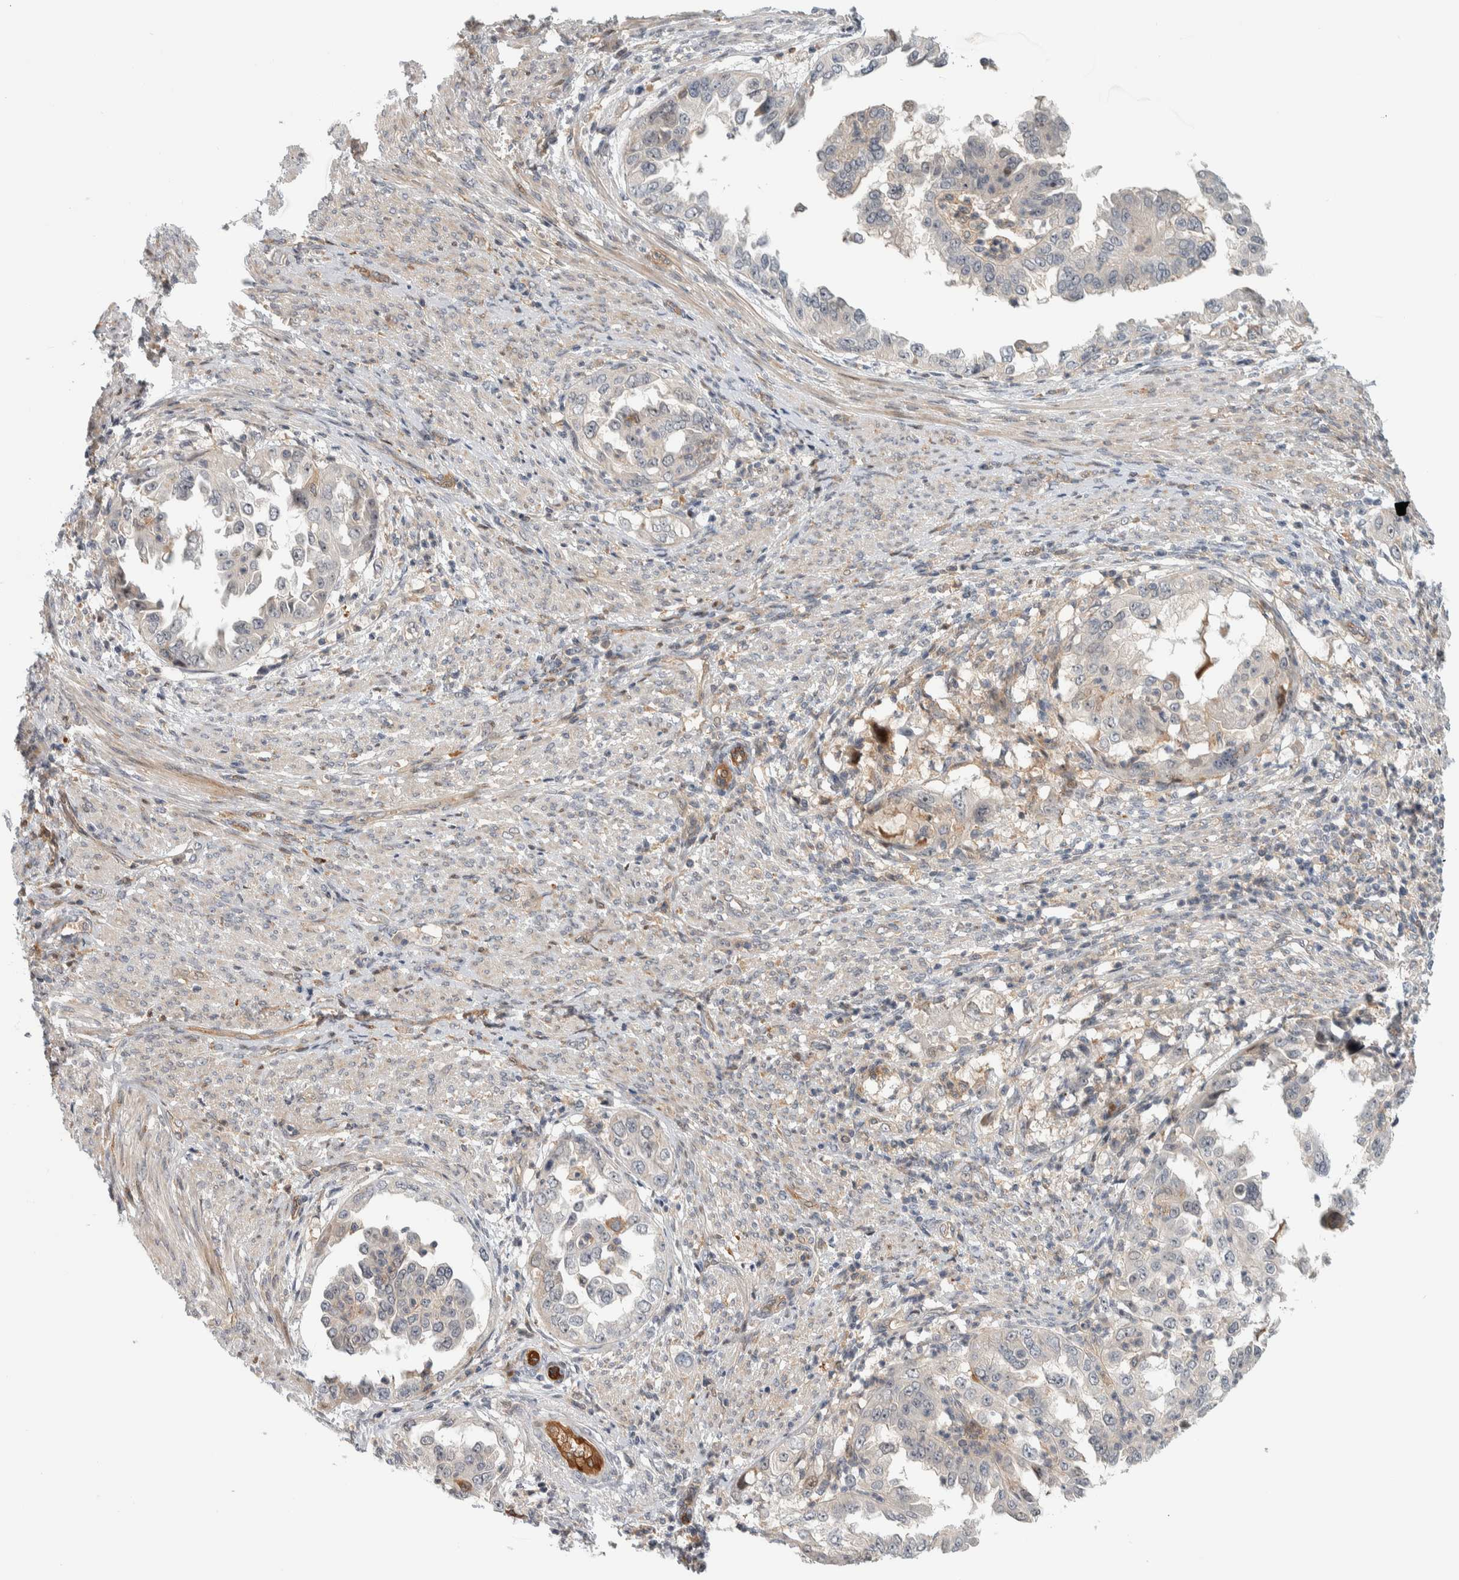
{"staining": {"intensity": "negative", "quantity": "none", "location": "none"}, "tissue": "endometrial cancer", "cell_type": "Tumor cells", "image_type": "cancer", "snomed": [{"axis": "morphology", "description": "Adenocarcinoma, NOS"}, {"axis": "topography", "description": "Endometrium"}], "caption": "High power microscopy image of an immunohistochemistry micrograph of adenocarcinoma (endometrial), revealing no significant expression in tumor cells.", "gene": "MSL1", "patient": {"sex": "female", "age": 85}}